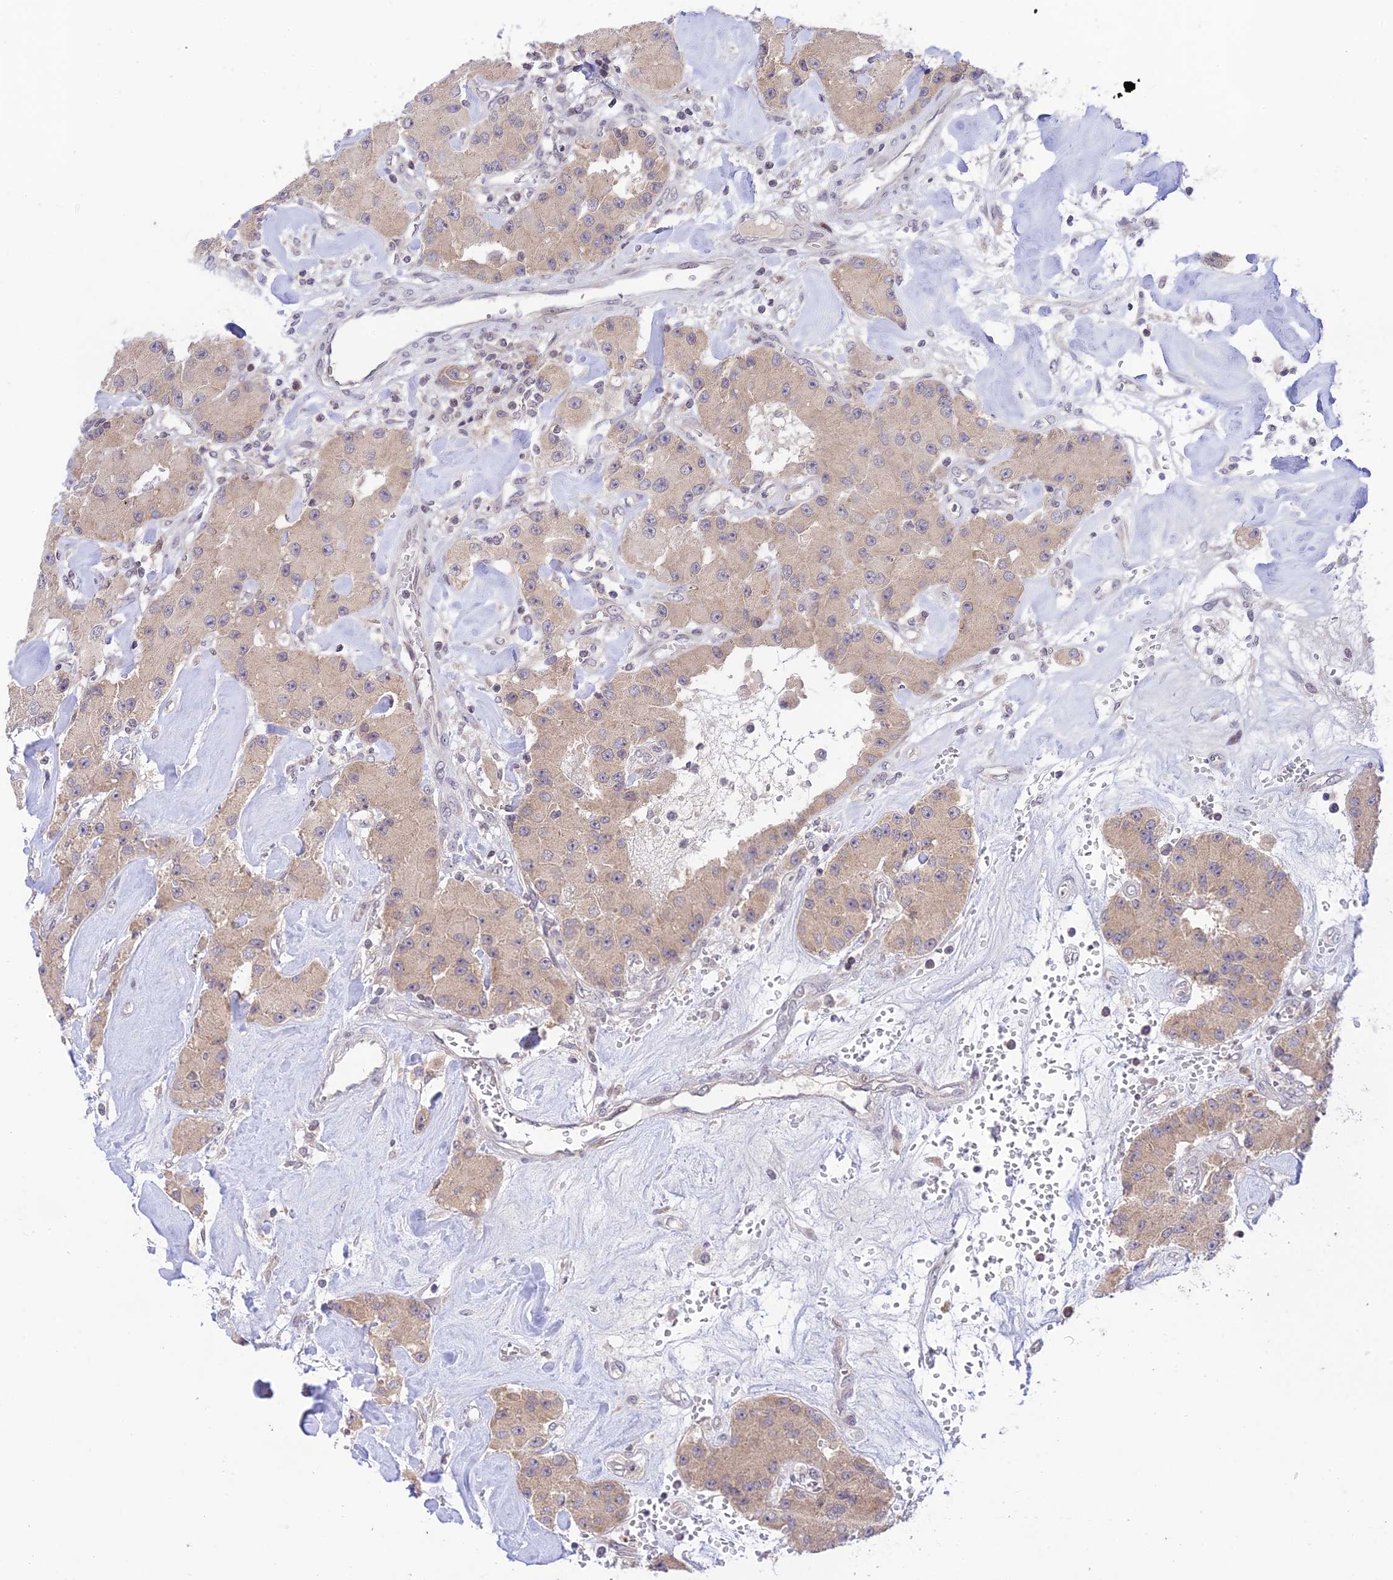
{"staining": {"intensity": "weak", "quantity": ">75%", "location": "cytoplasmic/membranous"}, "tissue": "carcinoid", "cell_type": "Tumor cells", "image_type": "cancer", "snomed": [{"axis": "morphology", "description": "Carcinoid, malignant, NOS"}, {"axis": "topography", "description": "Pancreas"}], "caption": "Weak cytoplasmic/membranous staining is seen in approximately >75% of tumor cells in carcinoid.", "gene": "TEKT1", "patient": {"sex": "male", "age": 41}}